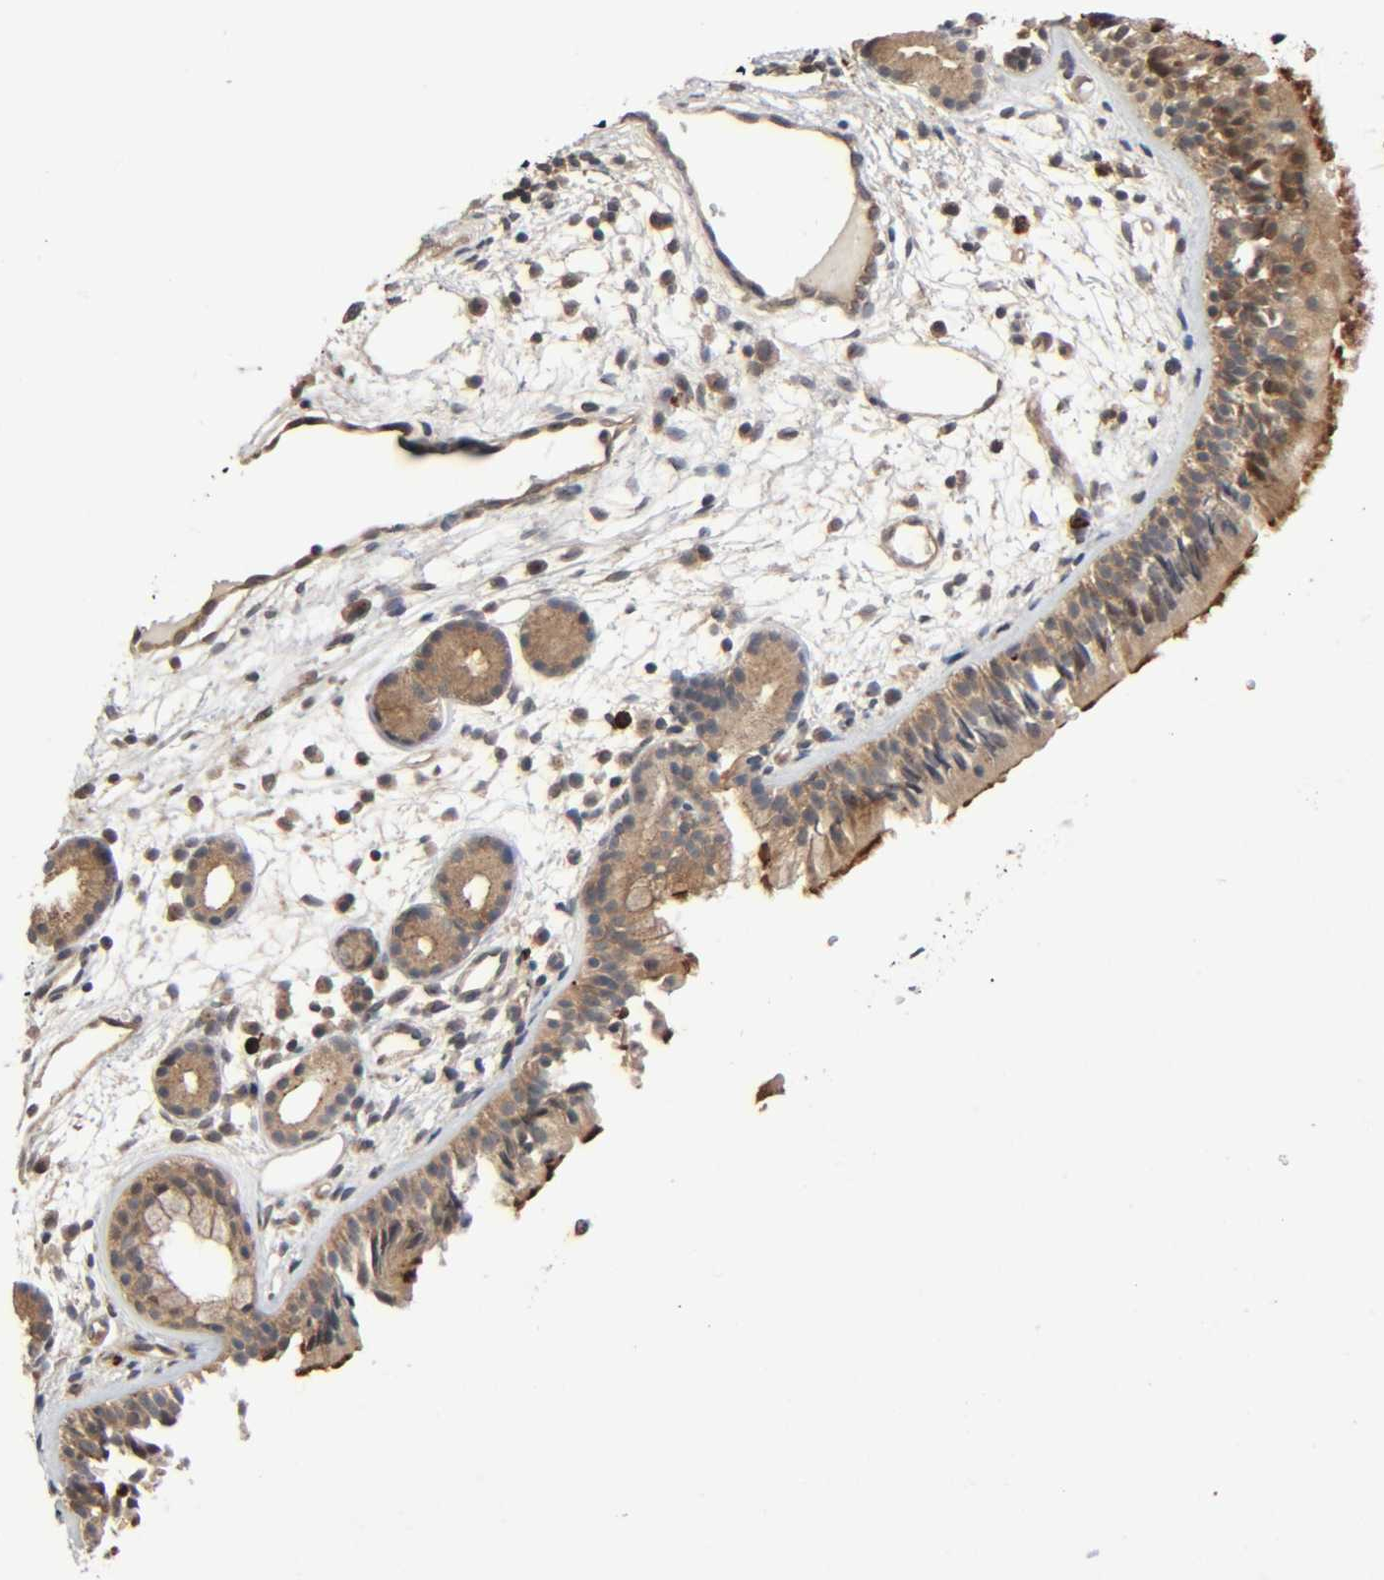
{"staining": {"intensity": "strong", "quantity": ">75%", "location": "cytoplasmic/membranous,nuclear"}, "tissue": "nasopharynx", "cell_type": "Respiratory epithelial cells", "image_type": "normal", "snomed": [{"axis": "morphology", "description": "Normal tissue, NOS"}, {"axis": "morphology", "description": "Inflammation, NOS"}, {"axis": "topography", "description": "Nasopharynx"}], "caption": "Nasopharynx stained for a protein exhibits strong cytoplasmic/membranous,nuclear positivity in respiratory epithelial cells. (brown staining indicates protein expression, while blue staining denotes nuclei).", "gene": "PPP2R1B", "patient": {"sex": "female", "age": 55}}